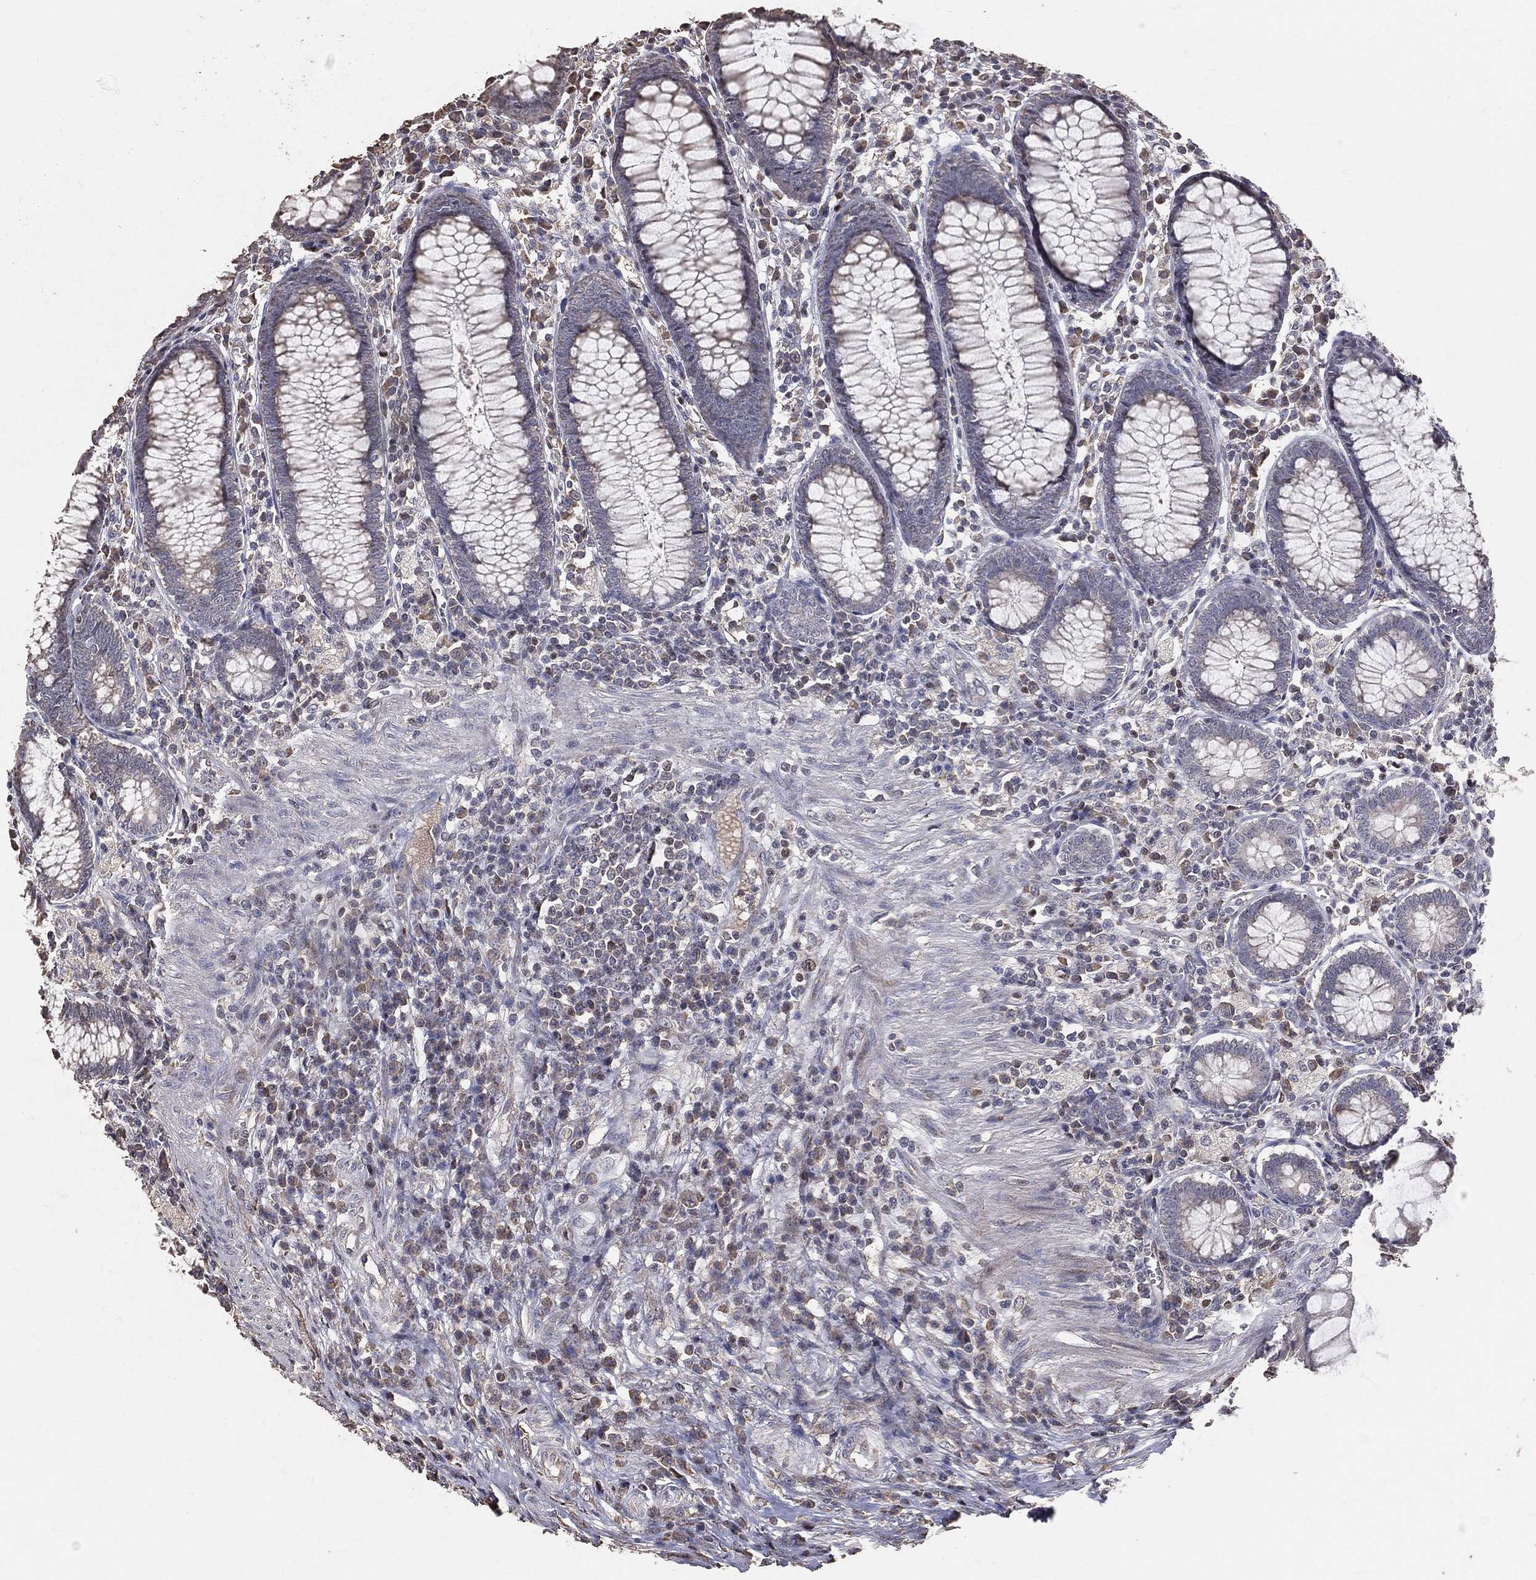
{"staining": {"intensity": "negative", "quantity": "none", "location": "none"}, "tissue": "colon", "cell_type": "Endothelial cells", "image_type": "normal", "snomed": [{"axis": "morphology", "description": "Normal tissue, NOS"}, {"axis": "topography", "description": "Colon"}], "caption": "A histopathology image of human colon is negative for staining in endothelial cells.", "gene": "LY6K", "patient": {"sex": "male", "age": 65}}